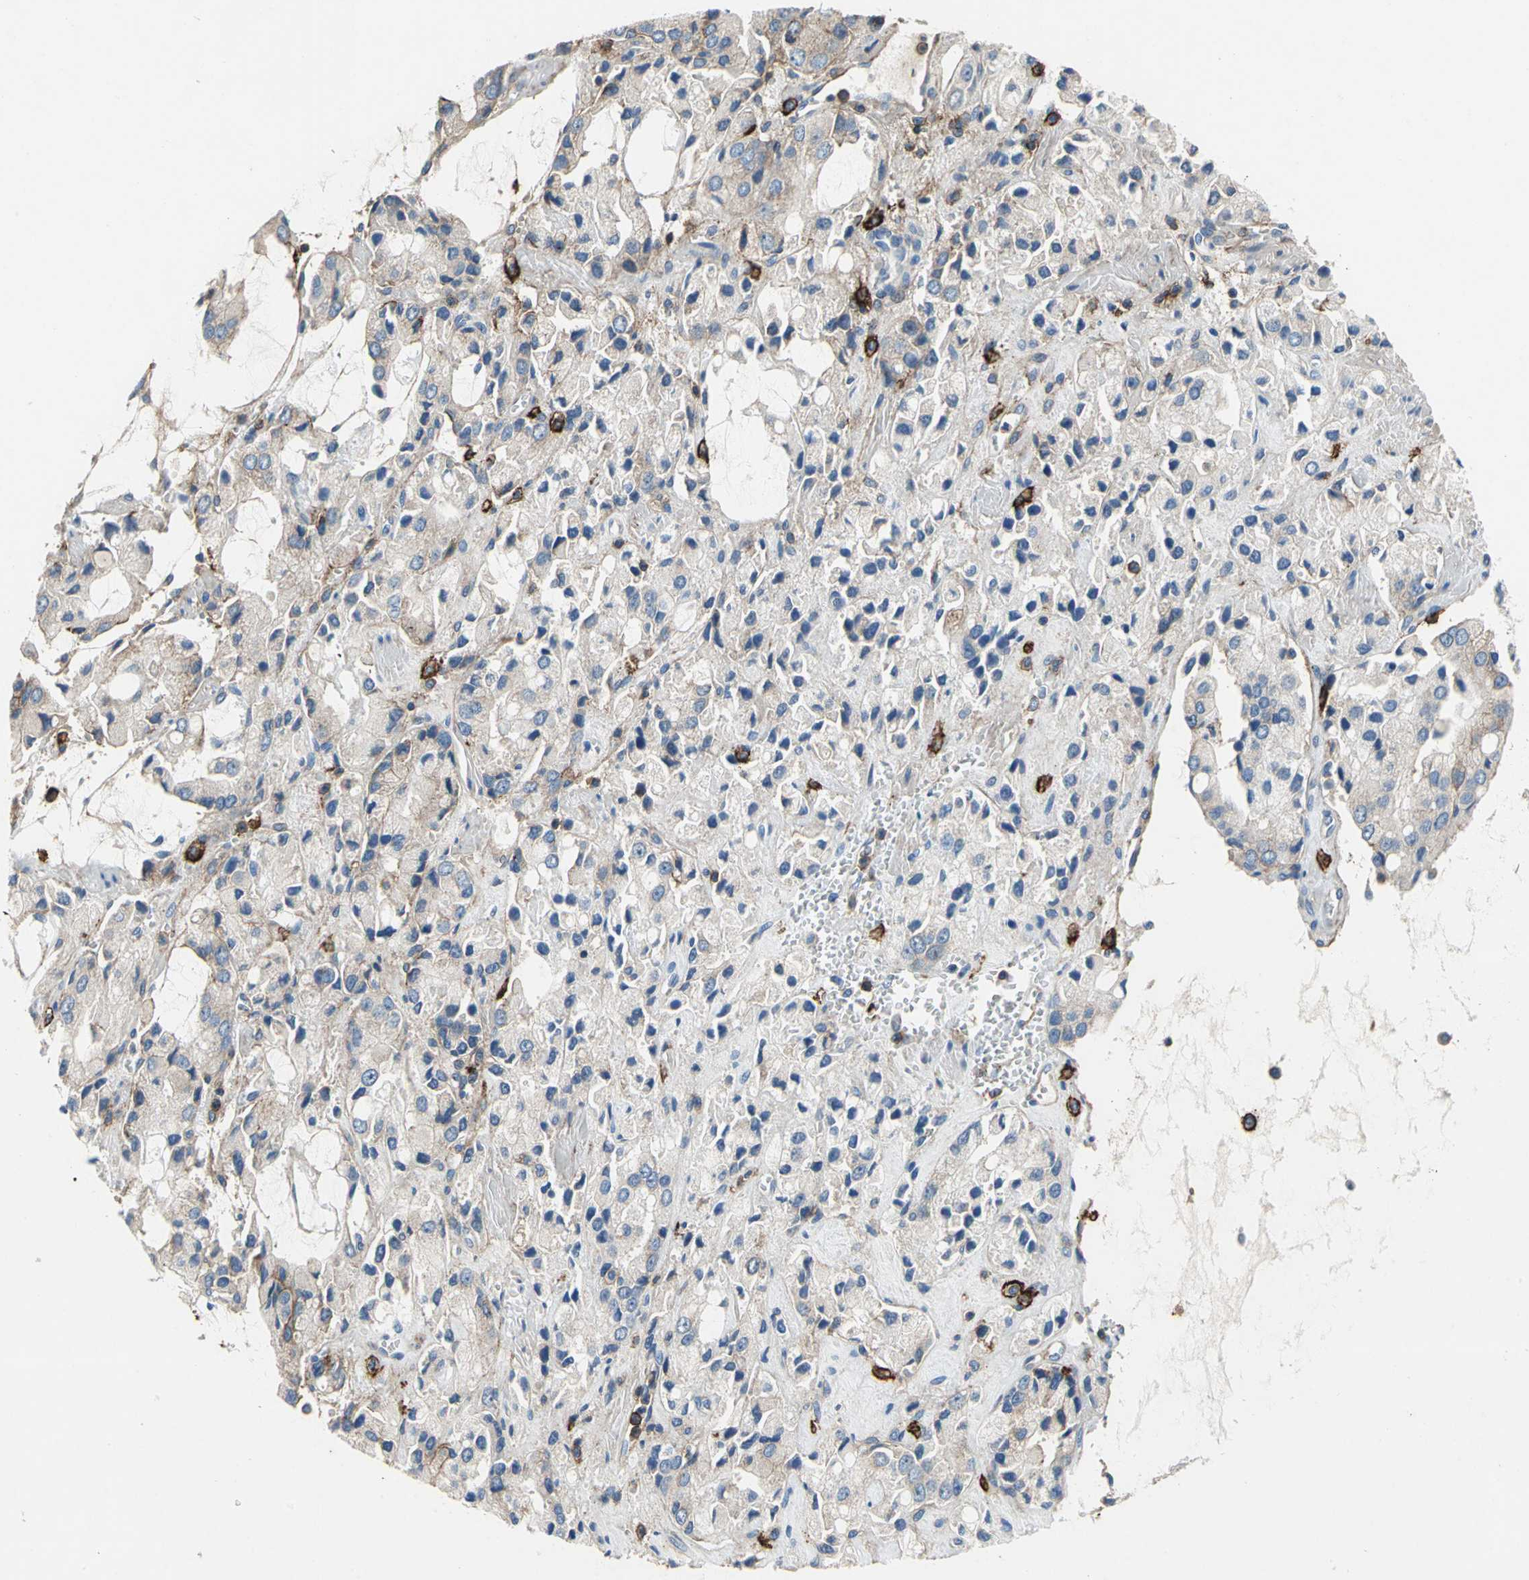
{"staining": {"intensity": "weak", "quantity": "<25%", "location": "cytoplasmic/membranous"}, "tissue": "prostate cancer", "cell_type": "Tumor cells", "image_type": "cancer", "snomed": [{"axis": "morphology", "description": "Adenocarcinoma, High grade"}, {"axis": "topography", "description": "Prostate"}], "caption": "Prostate cancer (high-grade adenocarcinoma) was stained to show a protein in brown. There is no significant expression in tumor cells. Brightfield microscopy of immunohistochemistry (IHC) stained with DAB (3,3'-diaminobenzidine) (brown) and hematoxylin (blue), captured at high magnification.", "gene": "CD44", "patient": {"sex": "male", "age": 67}}